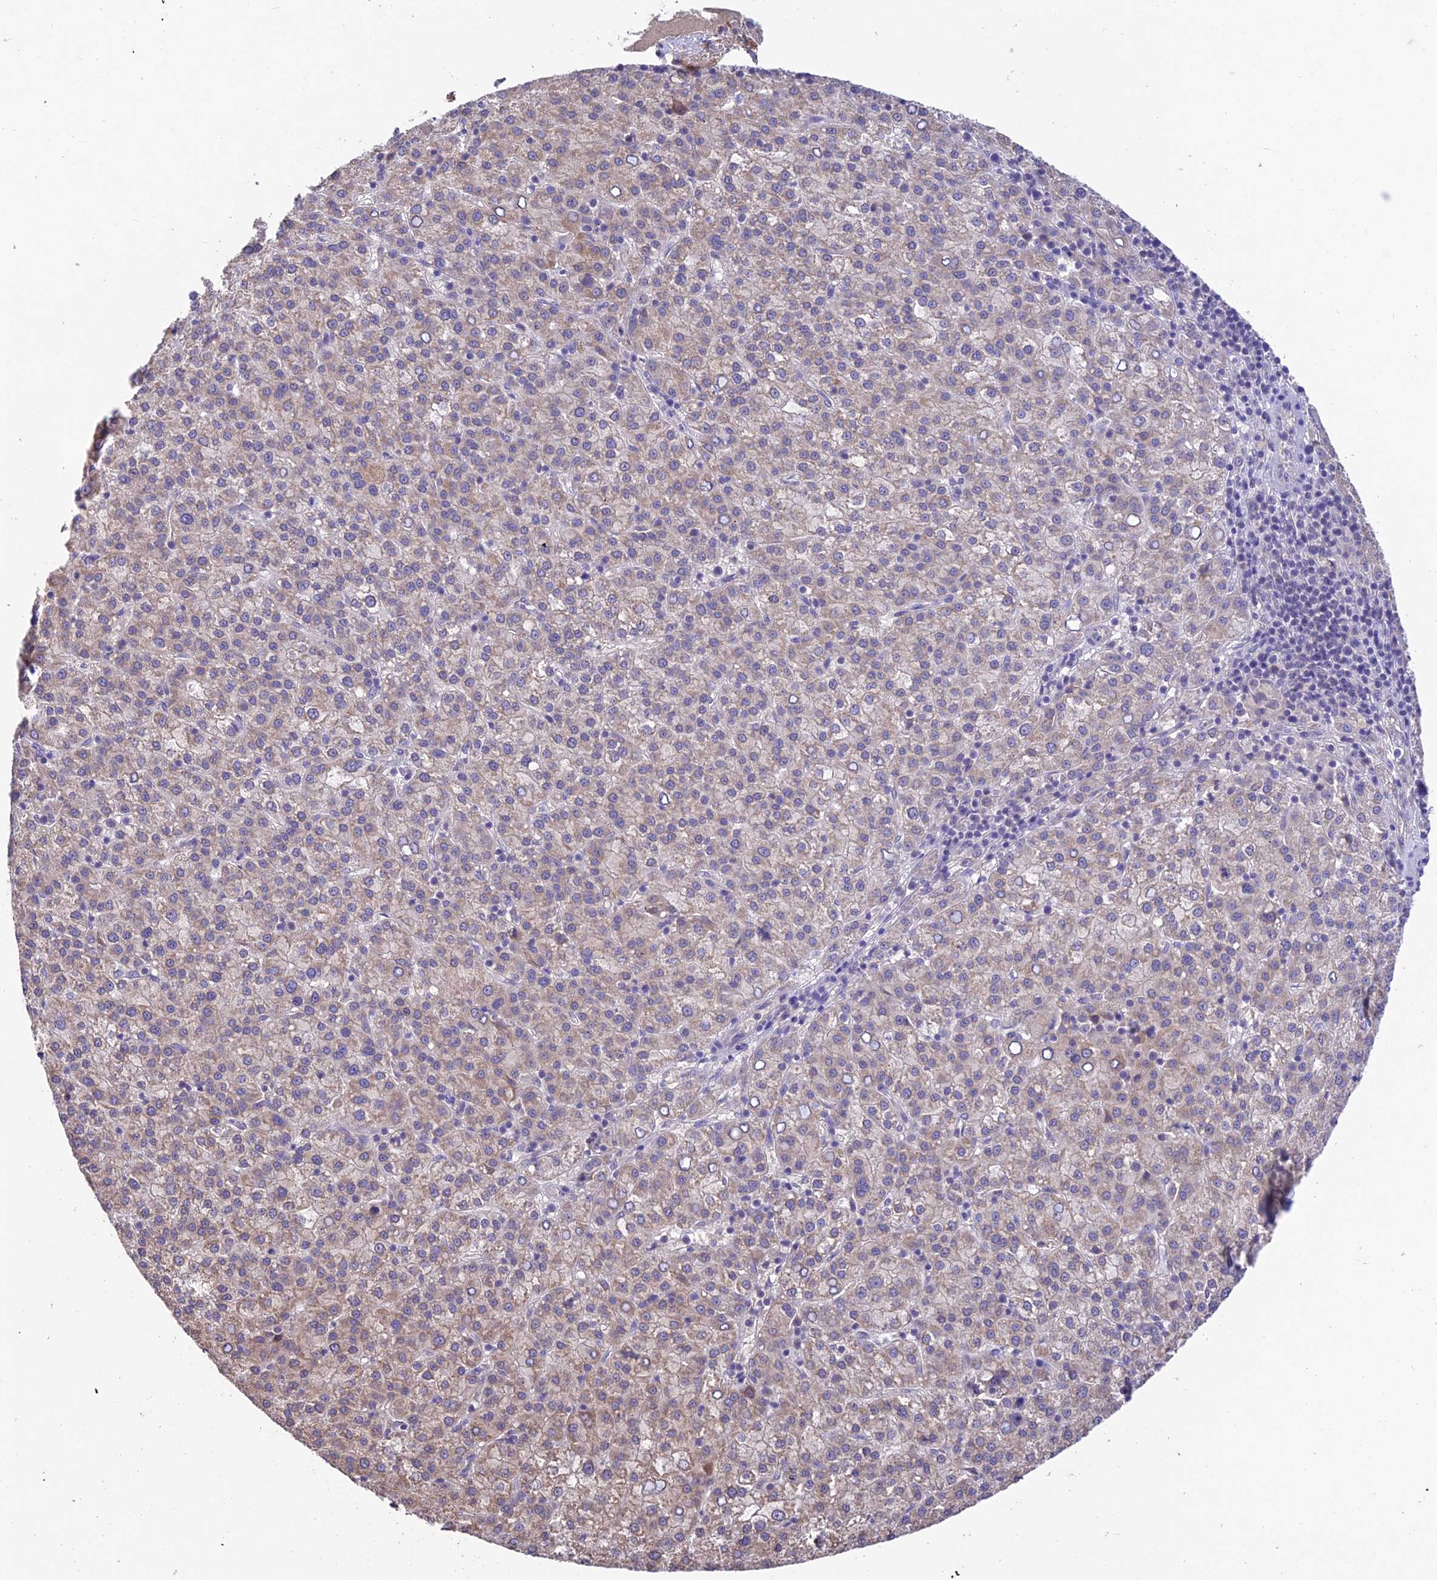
{"staining": {"intensity": "moderate", "quantity": ">75%", "location": "cytoplasmic/membranous"}, "tissue": "liver cancer", "cell_type": "Tumor cells", "image_type": "cancer", "snomed": [{"axis": "morphology", "description": "Carcinoma, Hepatocellular, NOS"}, {"axis": "topography", "description": "Liver"}], "caption": "An image of human liver cancer (hepatocellular carcinoma) stained for a protein shows moderate cytoplasmic/membranous brown staining in tumor cells.", "gene": "PGK1", "patient": {"sex": "female", "age": 58}}